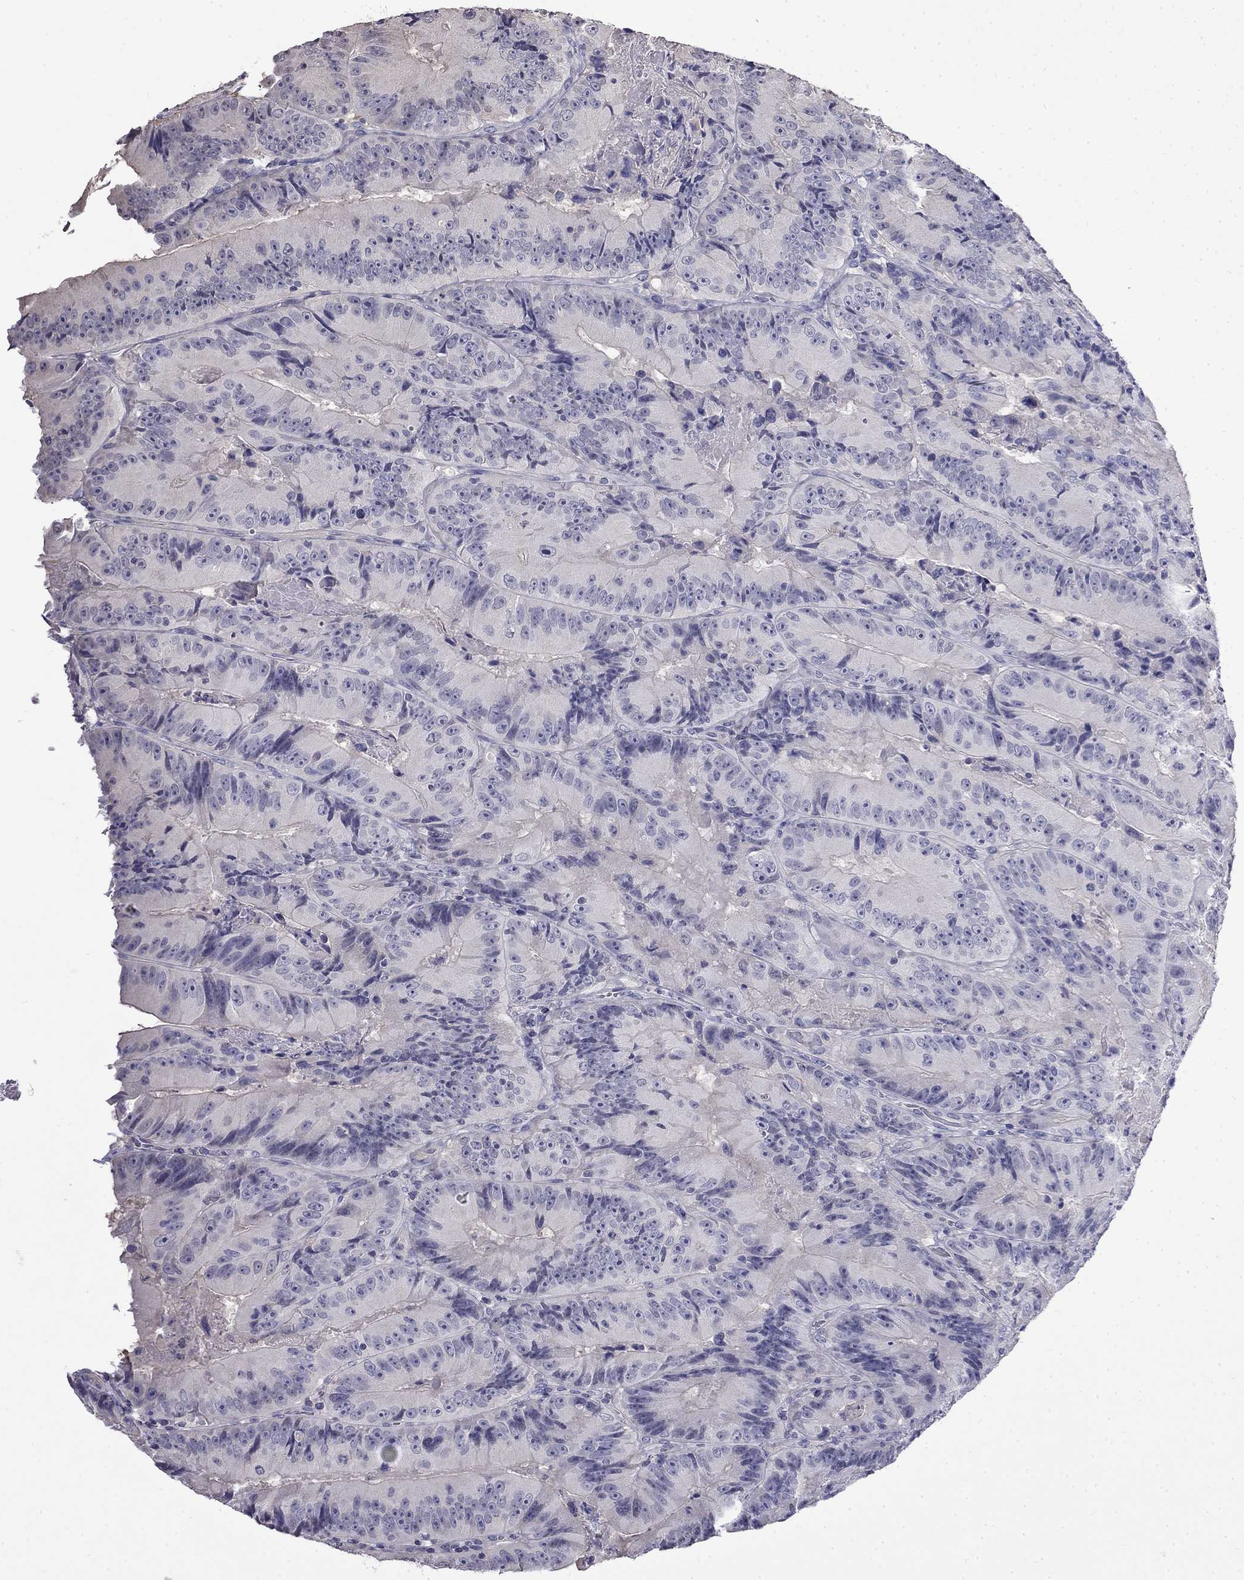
{"staining": {"intensity": "negative", "quantity": "none", "location": "none"}, "tissue": "colorectal cancer", "cell_type": "Tumor cells", "image_type": "cancer", "snomed": [{"axis": "morphology", "description": "Adenocarcinoma, NOS"}, {"axis": "topography", "description": "Colon"}], "caption": "The photomicrograph reveals no significant staining in tumor cells of colorectal adenocarcinoma.", "gene": "GUCA1B", "patient": {"sex": "female", "age": 86}}